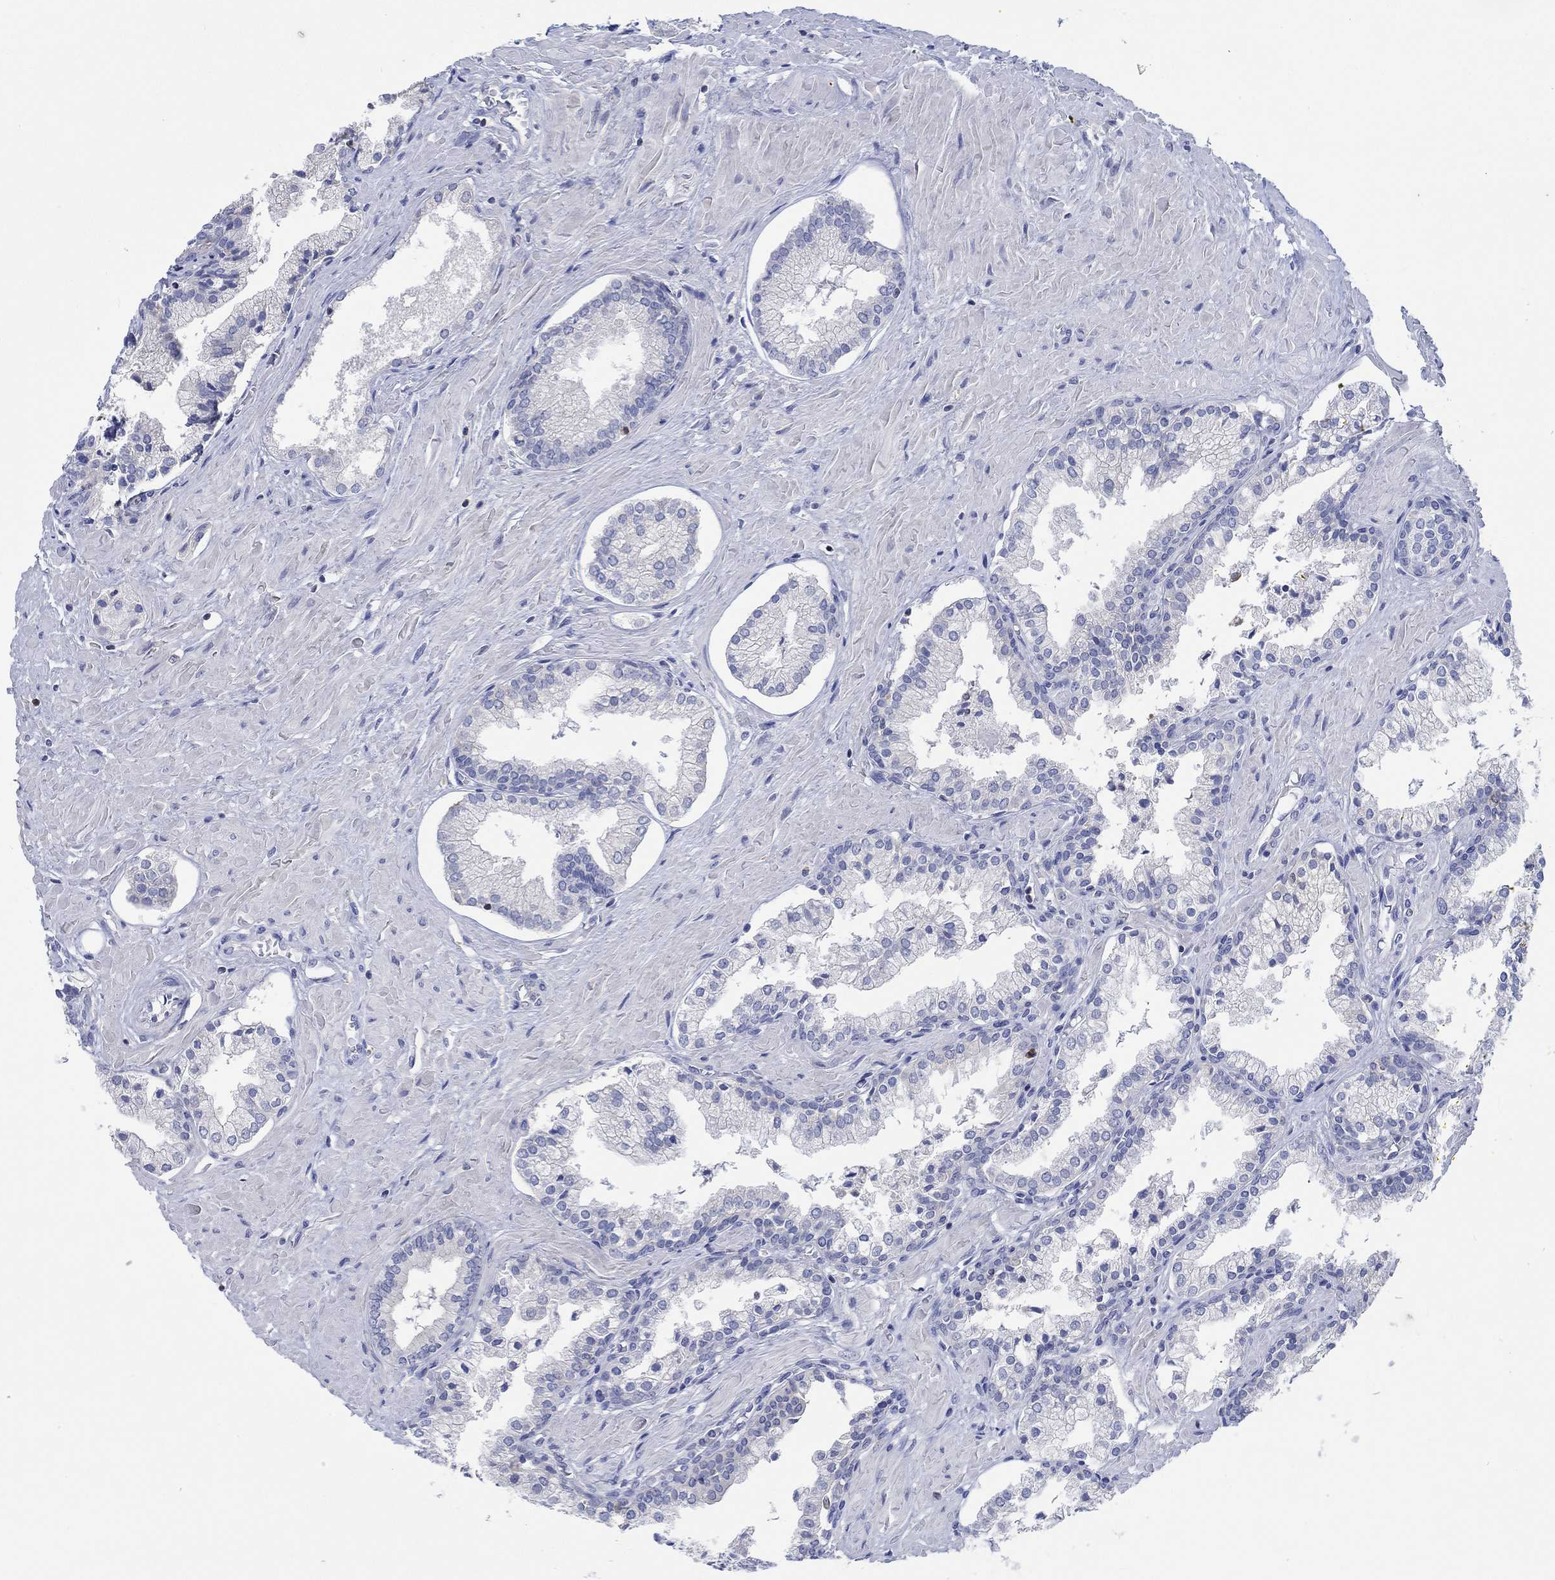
{"staining": {"intensity": "negative", "quantity": "none", "location": "none"}, "tissue": "prostate cancer", "cell_type": "Tumor cells", "image_type": "cancer", "snomed": [{"axis": "morphology", "description": "Adenocarcinoma, NOS"}, {"axis": "topography", "description": "Prostate and seminal vesicle, NOS"}, {"axis": "topography", "description": "Prostate"}], "caption": "Tumor cells are negative for brown protein staining in prostate adenocarcinoma.", "gene": "GCM1", "patient": {"sex": "male", "age": 44}}